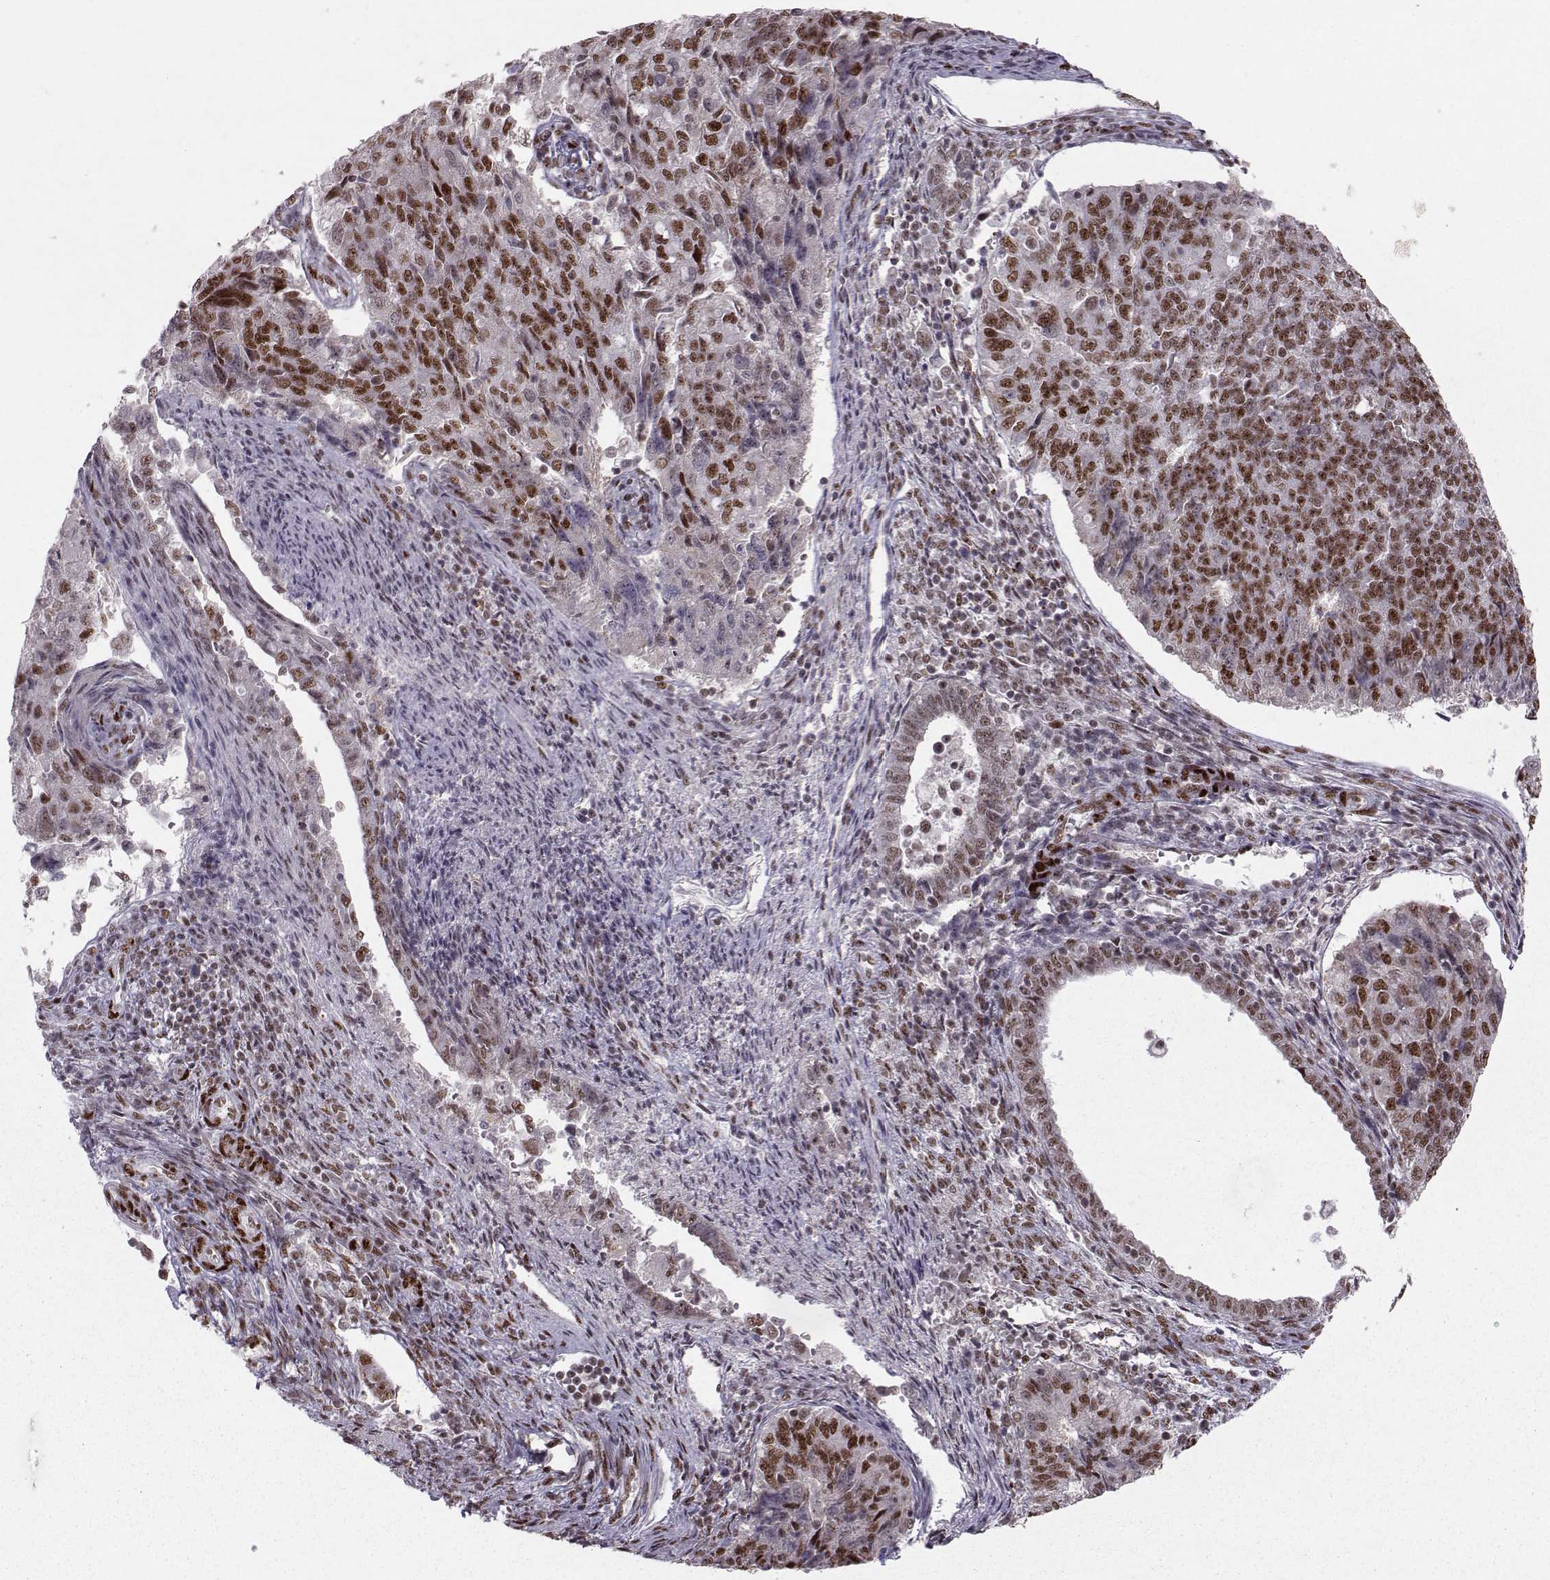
{"staining": {"intensity": "strong", "quantity": "25%-75%", "location": "nuclear"}, "tissue": "endometrial cancer", "cell_type": "Tumor cells", "image_type": "cancer", "snomed": [{"axis": "morphology", "description": "Adenocarcinoma, NOS"}, {"axis": "topography", "description": "Endometrium"}], "caption": "Endometrial cancer (adenocarcinoma) tissue demonstrates strong nuclear expression in about 25%-75% of tumor cells, visualized by immunohistochemistry. (brown staining indicates protein expression, while blue staining denotes nuclei).", "gene": "SNAPC2", "patient": {"sex": "female", "age": 43}}